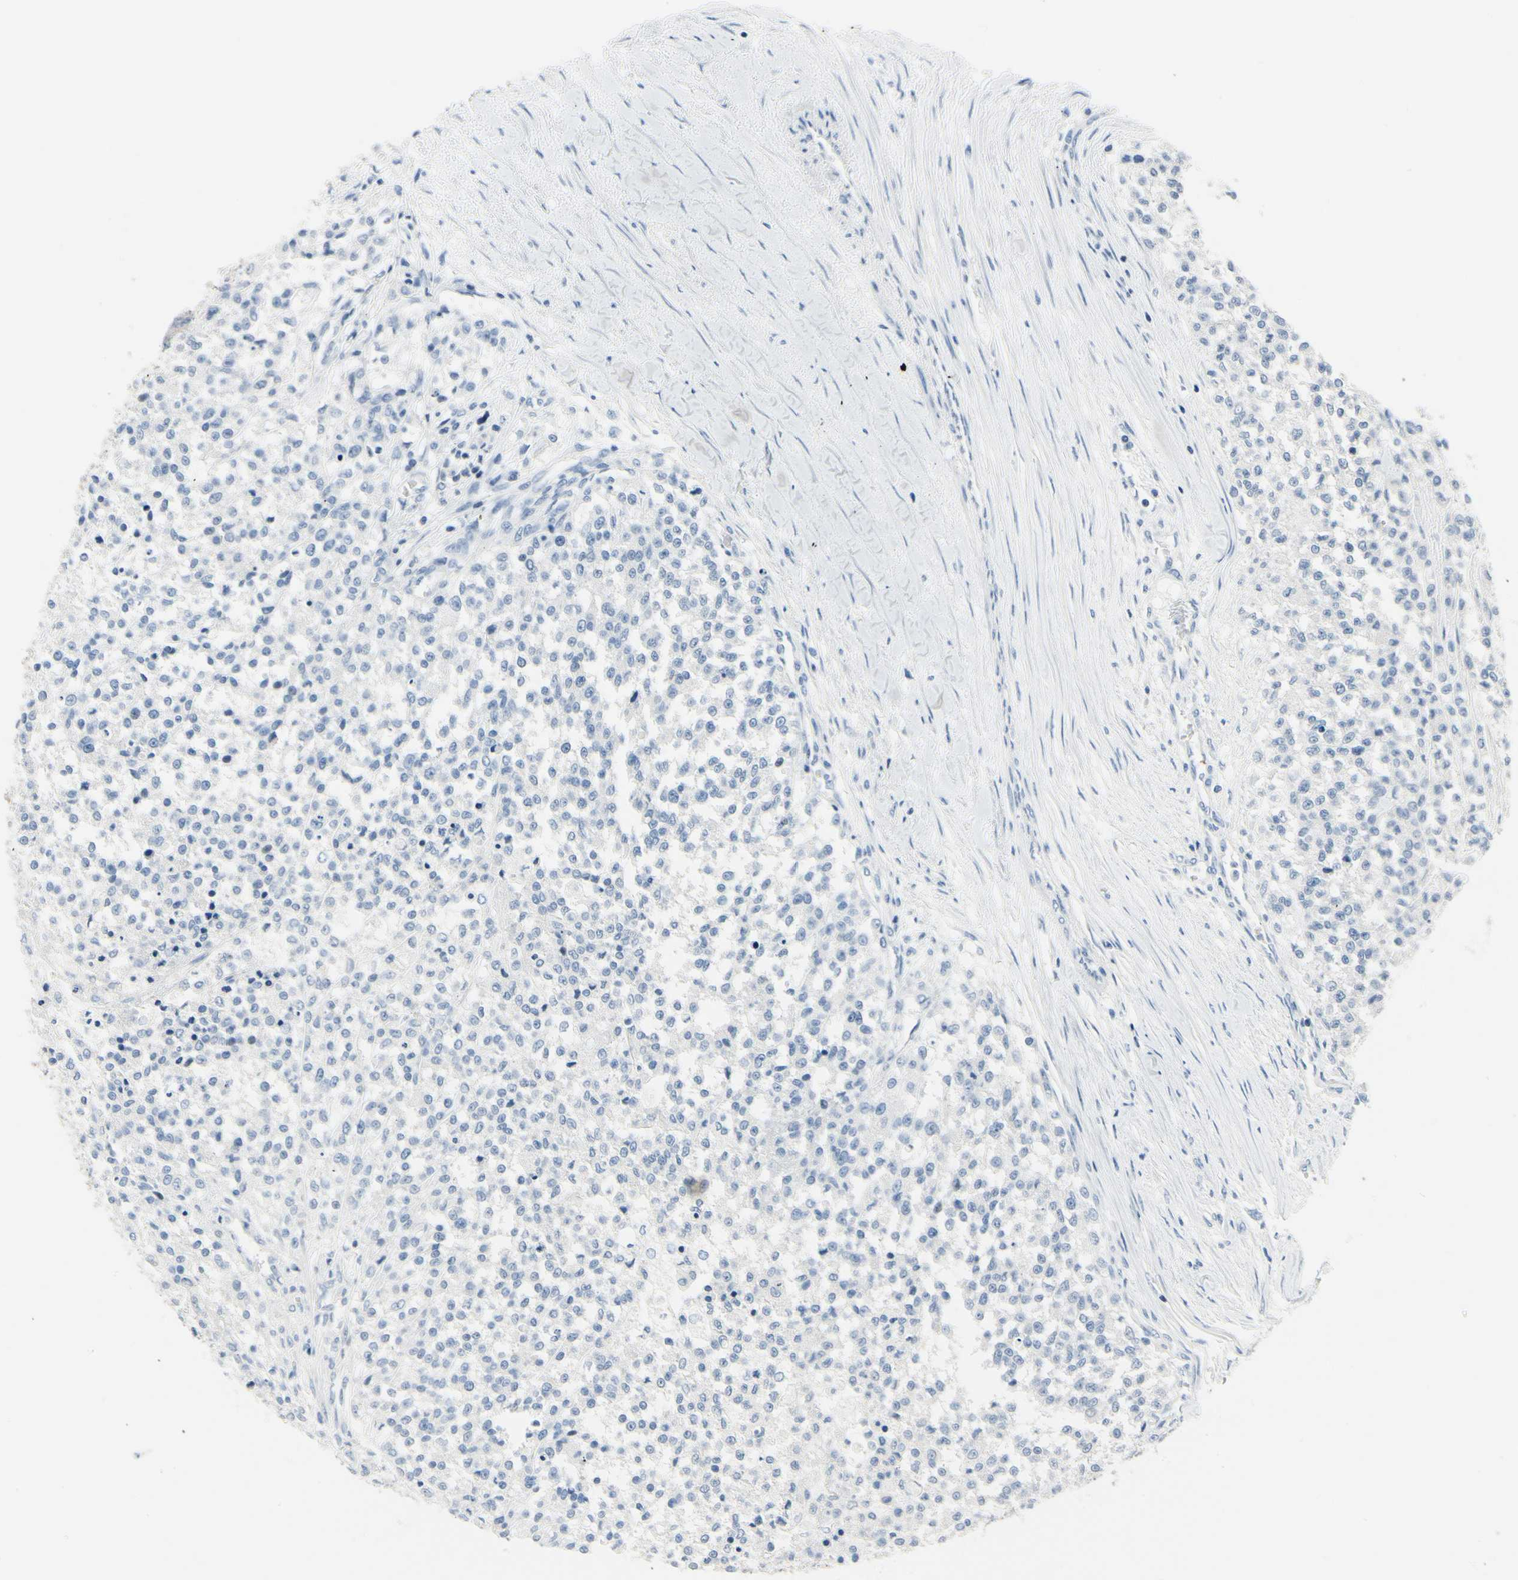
{"staining": {"intensity": "negative", "quantity": "none", "location": "none"}, "tissue": "testis cancer", "cell_type": "Tumor cells", "image_type": "cancer", "snomed": [{"axis": "morphology", "description": "Seminoma, NOS"}, {"axis": "topography", "description": "Testis"}], "caption": "There is no significant staining in tumor cells of seminoma (testis).", "gene": "NFATC2", "patient": {"sex": "male", "age": 59}}